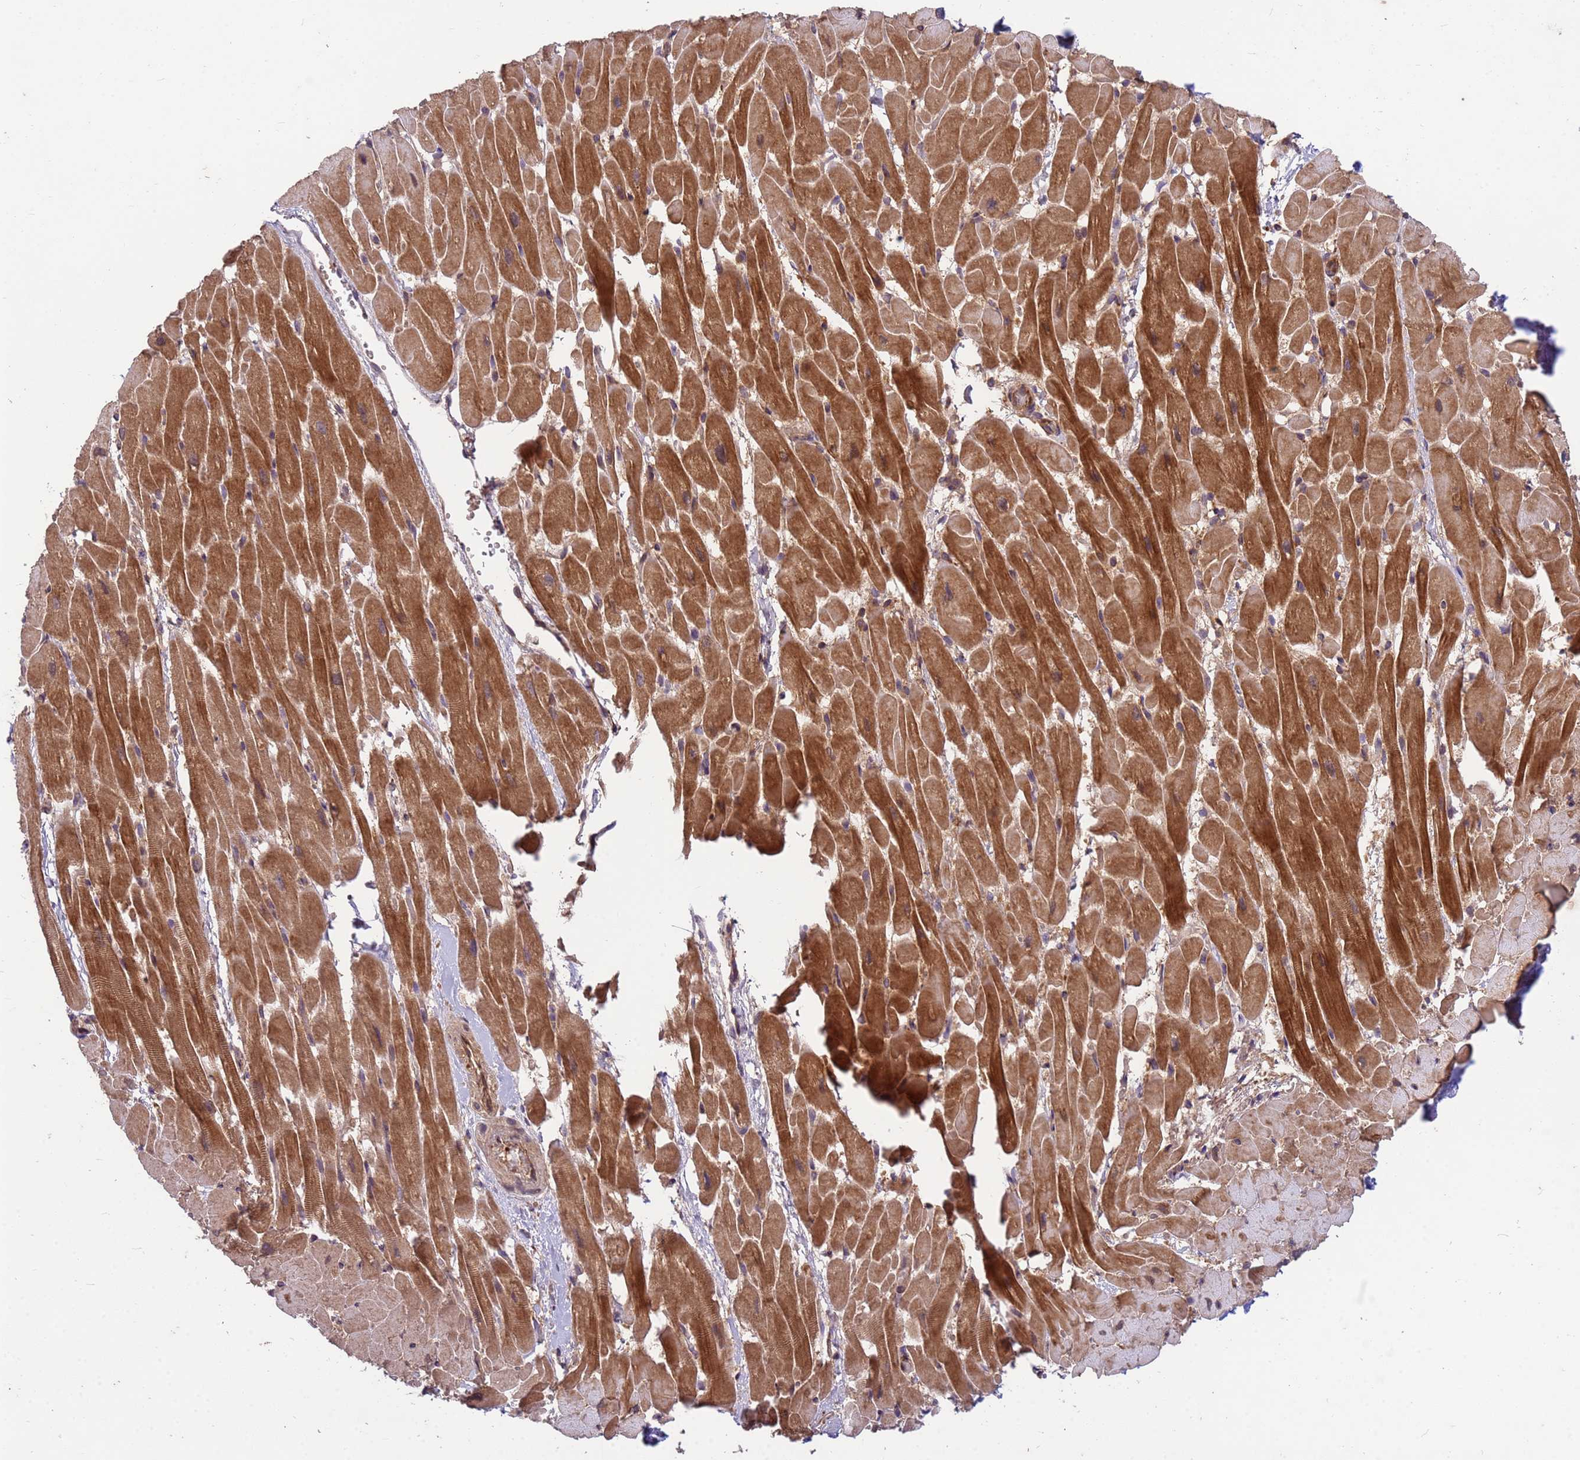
{"staining": {"intensity": "moderate", "quantity": ">75%", "location": "cytoplasmic/membranous"}, "tissue": "heart muscle", "cell_type": "Cardiomyocytes", "image_type": "normal", "snomed": [{"axis": "morphology", "description": "Normal tissue, NOS"}, {"axis": "topography", "description": "Heart"}], "caption": "High-magnification brightfield microscopy of benign heart muscle stained with DAB (brown) and counterstained with hematoxylin (blue). cardiomyocytes exhibit moderate cytoplasmic/membranous expression is present in about>75% of cells. (Brightfield microscopy of DAB IHC at high magnification).", "gene": "PPP2CA", "patient": {"sex": "male", "age": 37}}